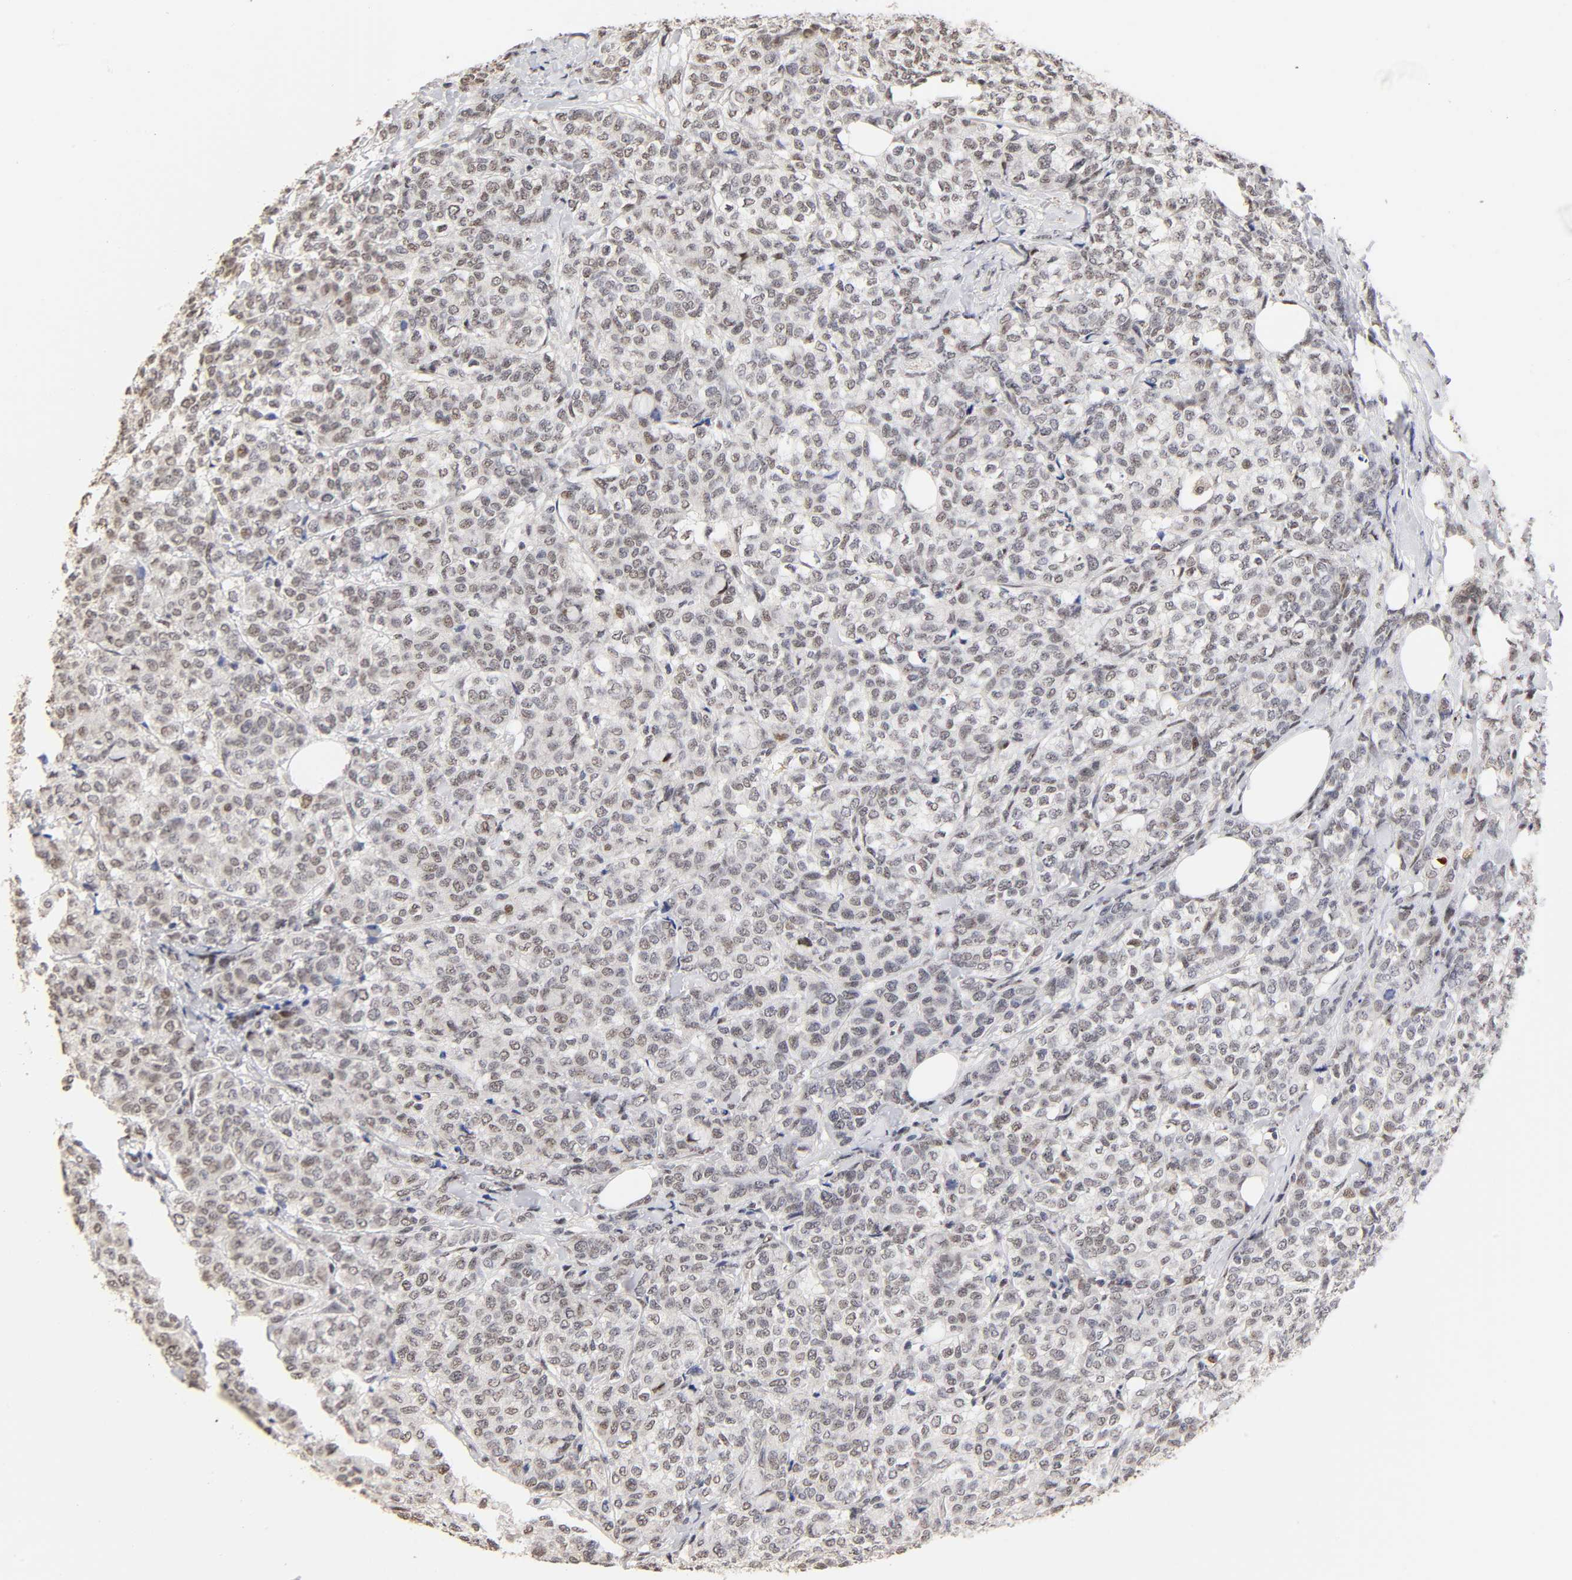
{"staining": {"intensity": "weak", "quantity": "25%-75%", "location": "nuclear"}, "tissue": "breast cancer", "cell_type": "Tumor cells", "image_type": "cancer", "snomed": [{"axis": "morphology", "description": "Lobular carcinoma"}, {"axis": "topography", "description": "Breast"}], "caption": "Immunohistochemical staining of human lobular carcinoma (breast) shows low levels of weak nuclear staining in about 25%-75% of tumor cells.", "gene": "TP53RK", "patient": {"sex": "female", "age": 60}}